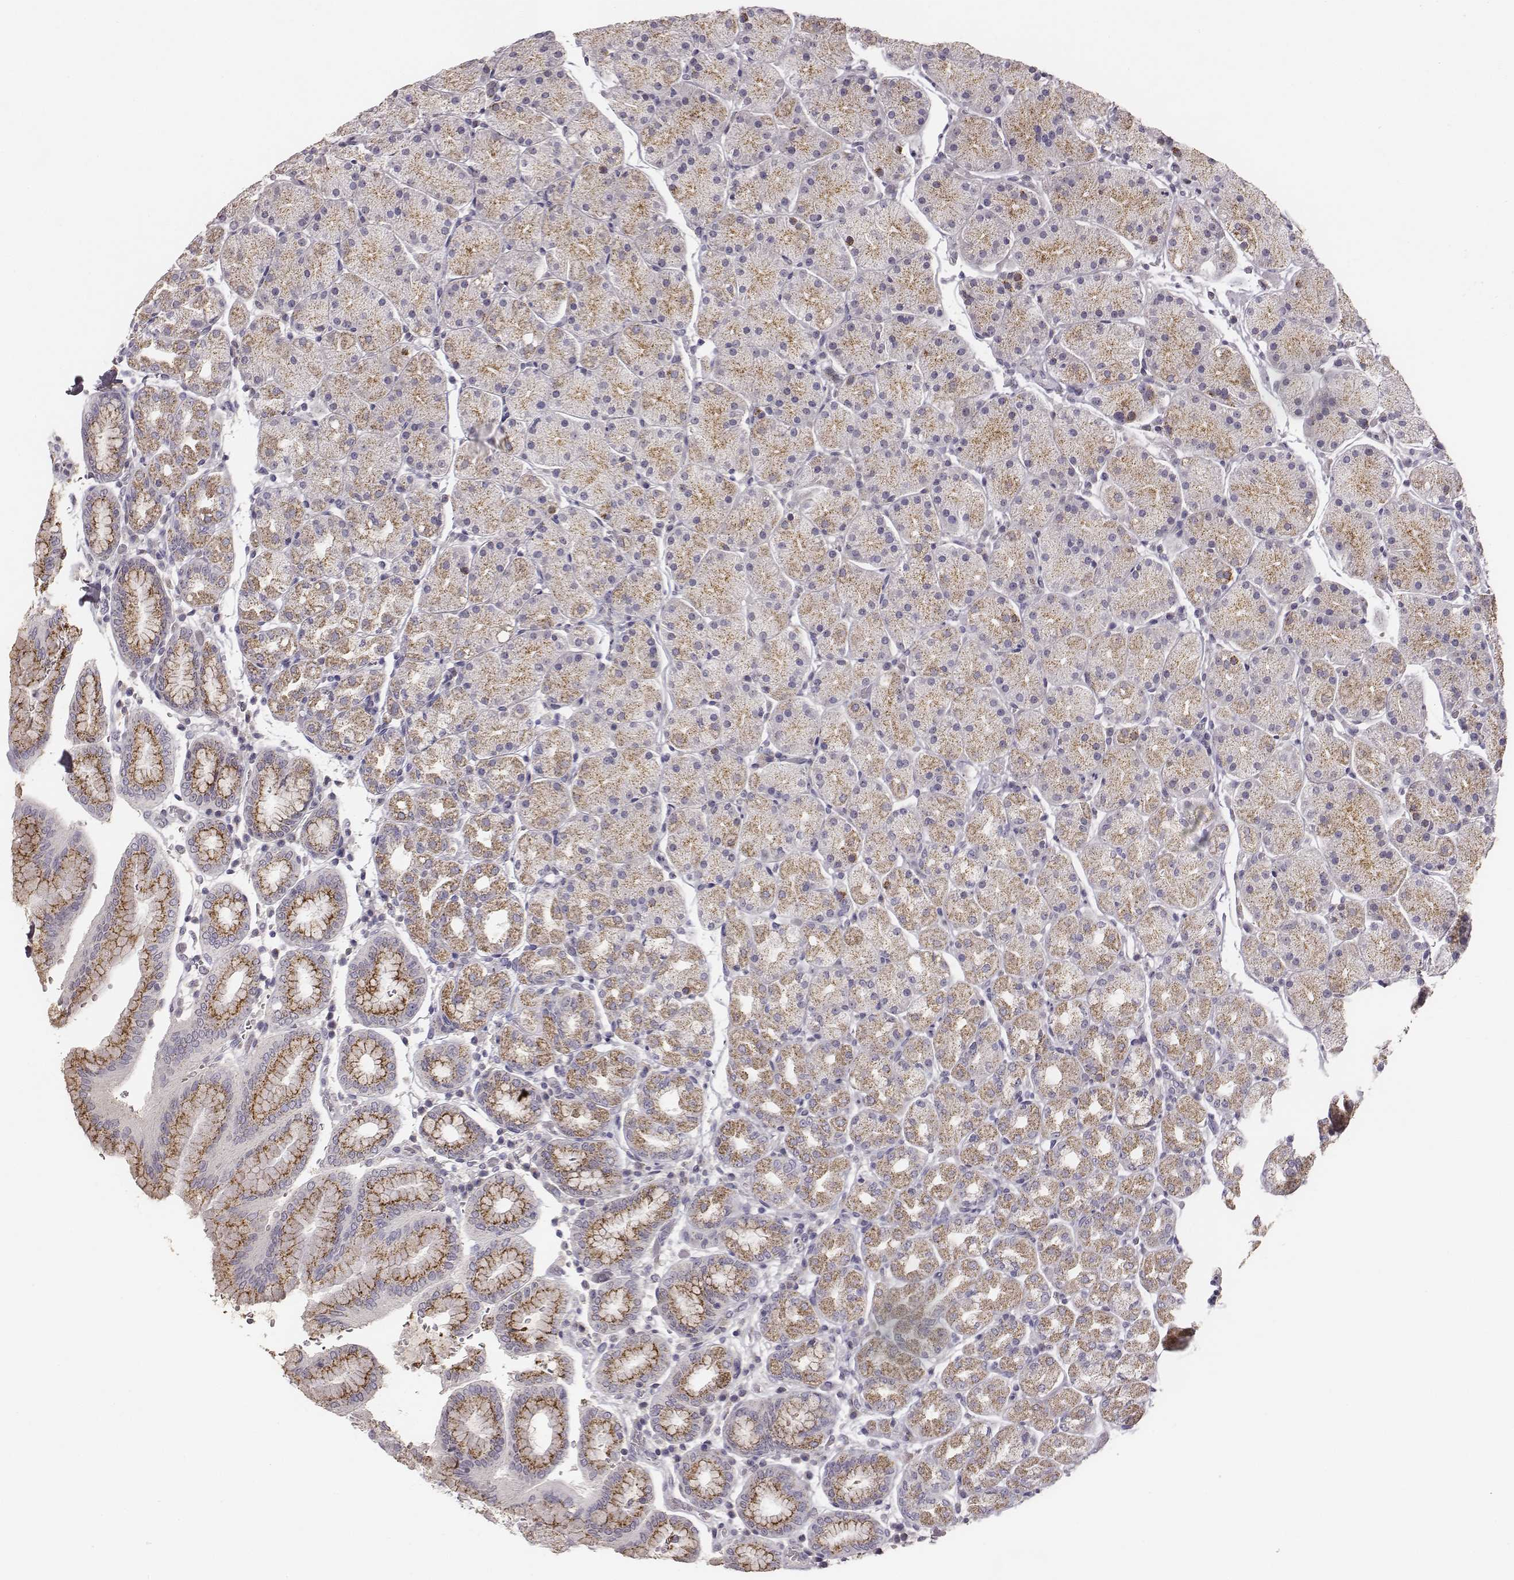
{"staining": {"intensity": "moderate", "quantity": ">75%", "location": "cytoplasmic/membranous"}, "tissue": "stomach", "cell_type": "Glandular cells", "image_type": "normal", "snomed": [{"axis": "morphology", "description": "Normal tissue, NOS"}, {"axis": "topography", "description": "Stomach"}], "caption": "High-magnification brightfield microscopy of normal stomach stained with DAB (brown) and counterstained with hematoxylin (blue). glandular cells exhibit moderate cytoplasmic/membranous expression is appreciated in approximately>75% of cells. (DAB IHC with brightfield microscopy, high magnification).", "gene": "ABCD3", "patient": {"sex": "male", "age": 54}}